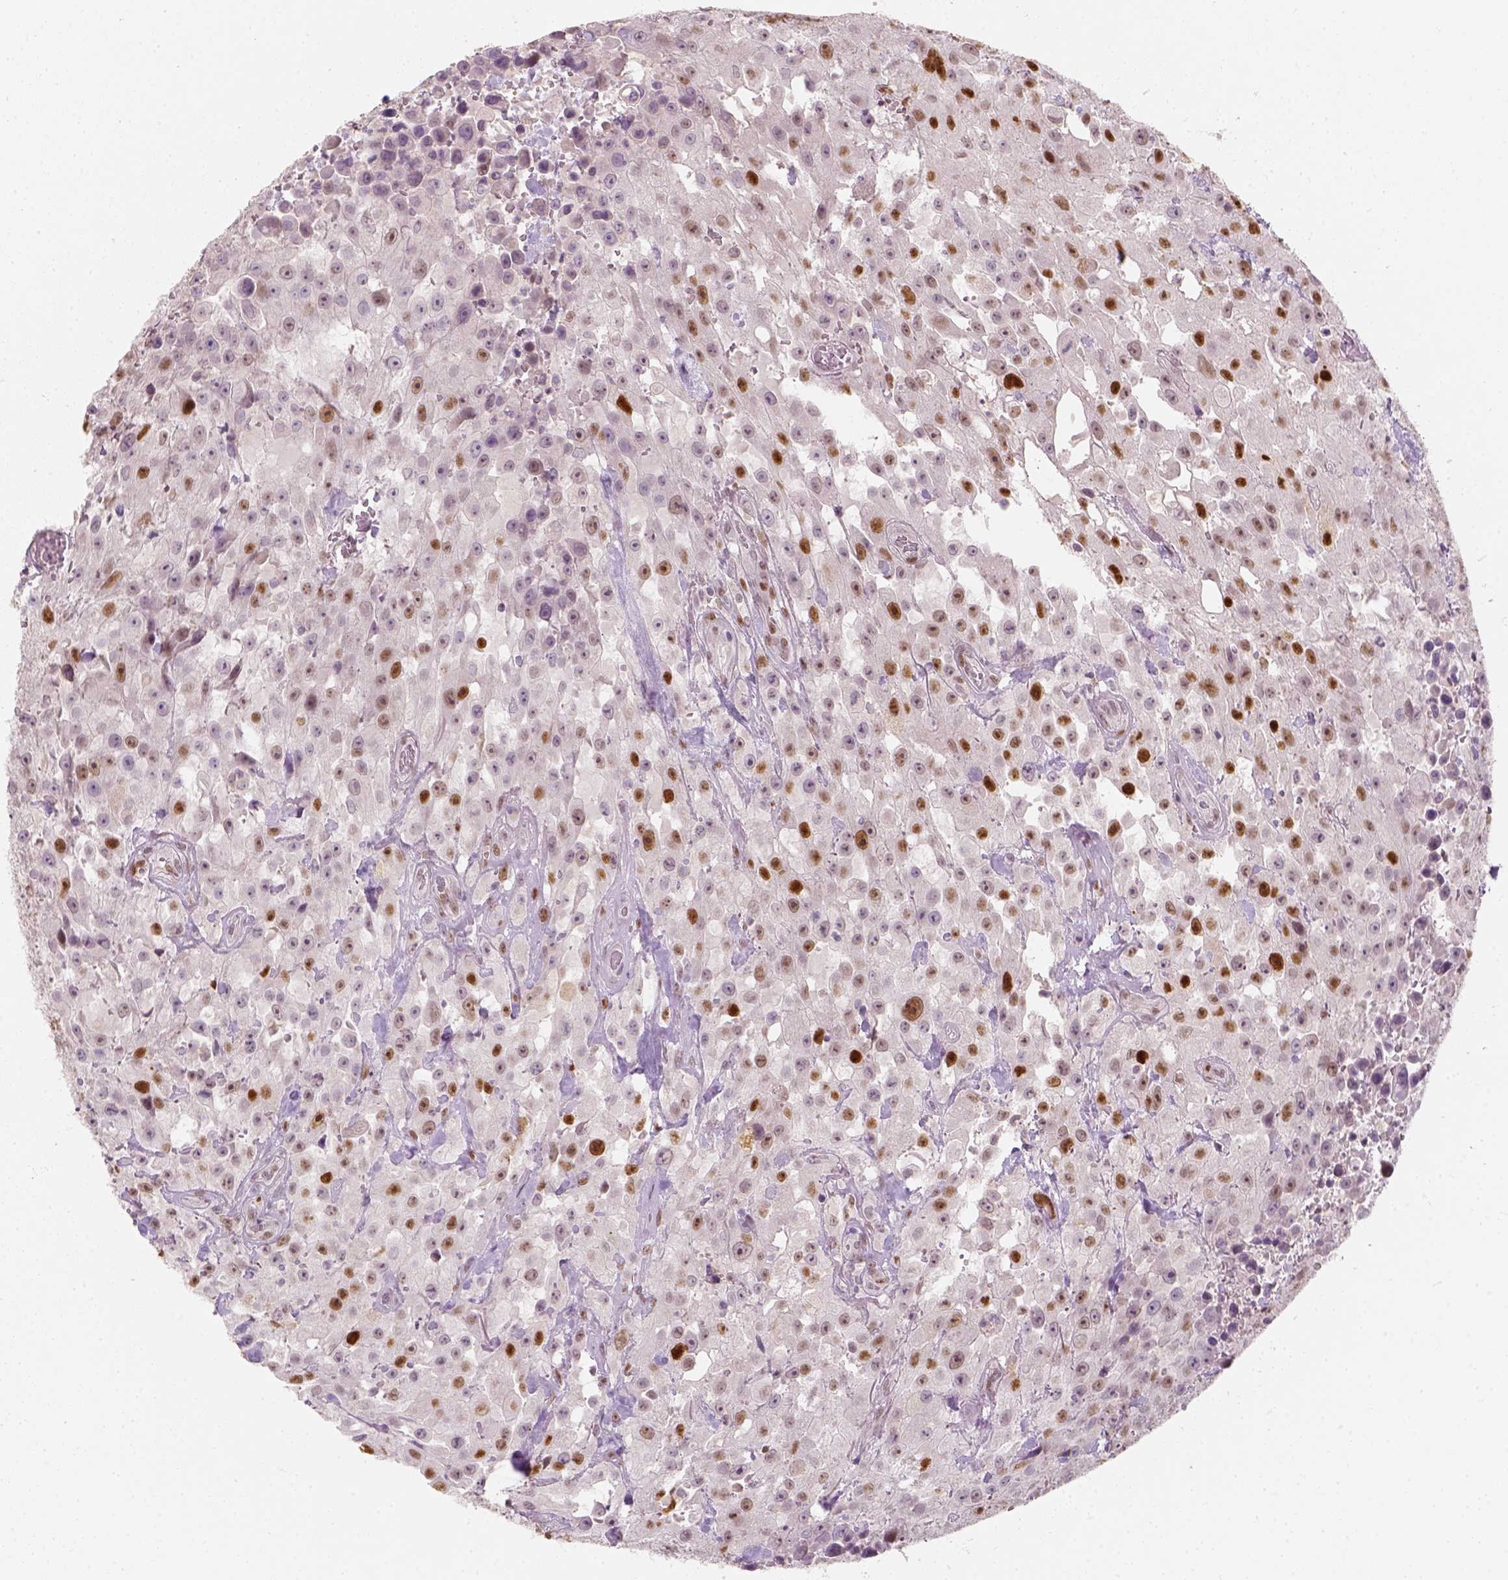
{"staining": {"intensity": "strong", "quantity": "25%-75%", "location": "nuclear"}, "tissue": "urothelial cancer", "cell_type": "Tumor cells", "image_type": "cancer", "snomed": [{"axis": "morphology", "description": "Urothelial carcinoma, High grade"}, {"axis": "topography", "description": "Urinary bladder"}], "caption": "Immunohistochemical staining of human urothelial carcinoma (high-grade) displays strong nuclear protein staining in about 25%-75% of tumor cells. (DAB IHC, brown staining for protein, blue staining for nuclei).", "gene": "TP53", "patient": {"sex": "male", "age": 79}}